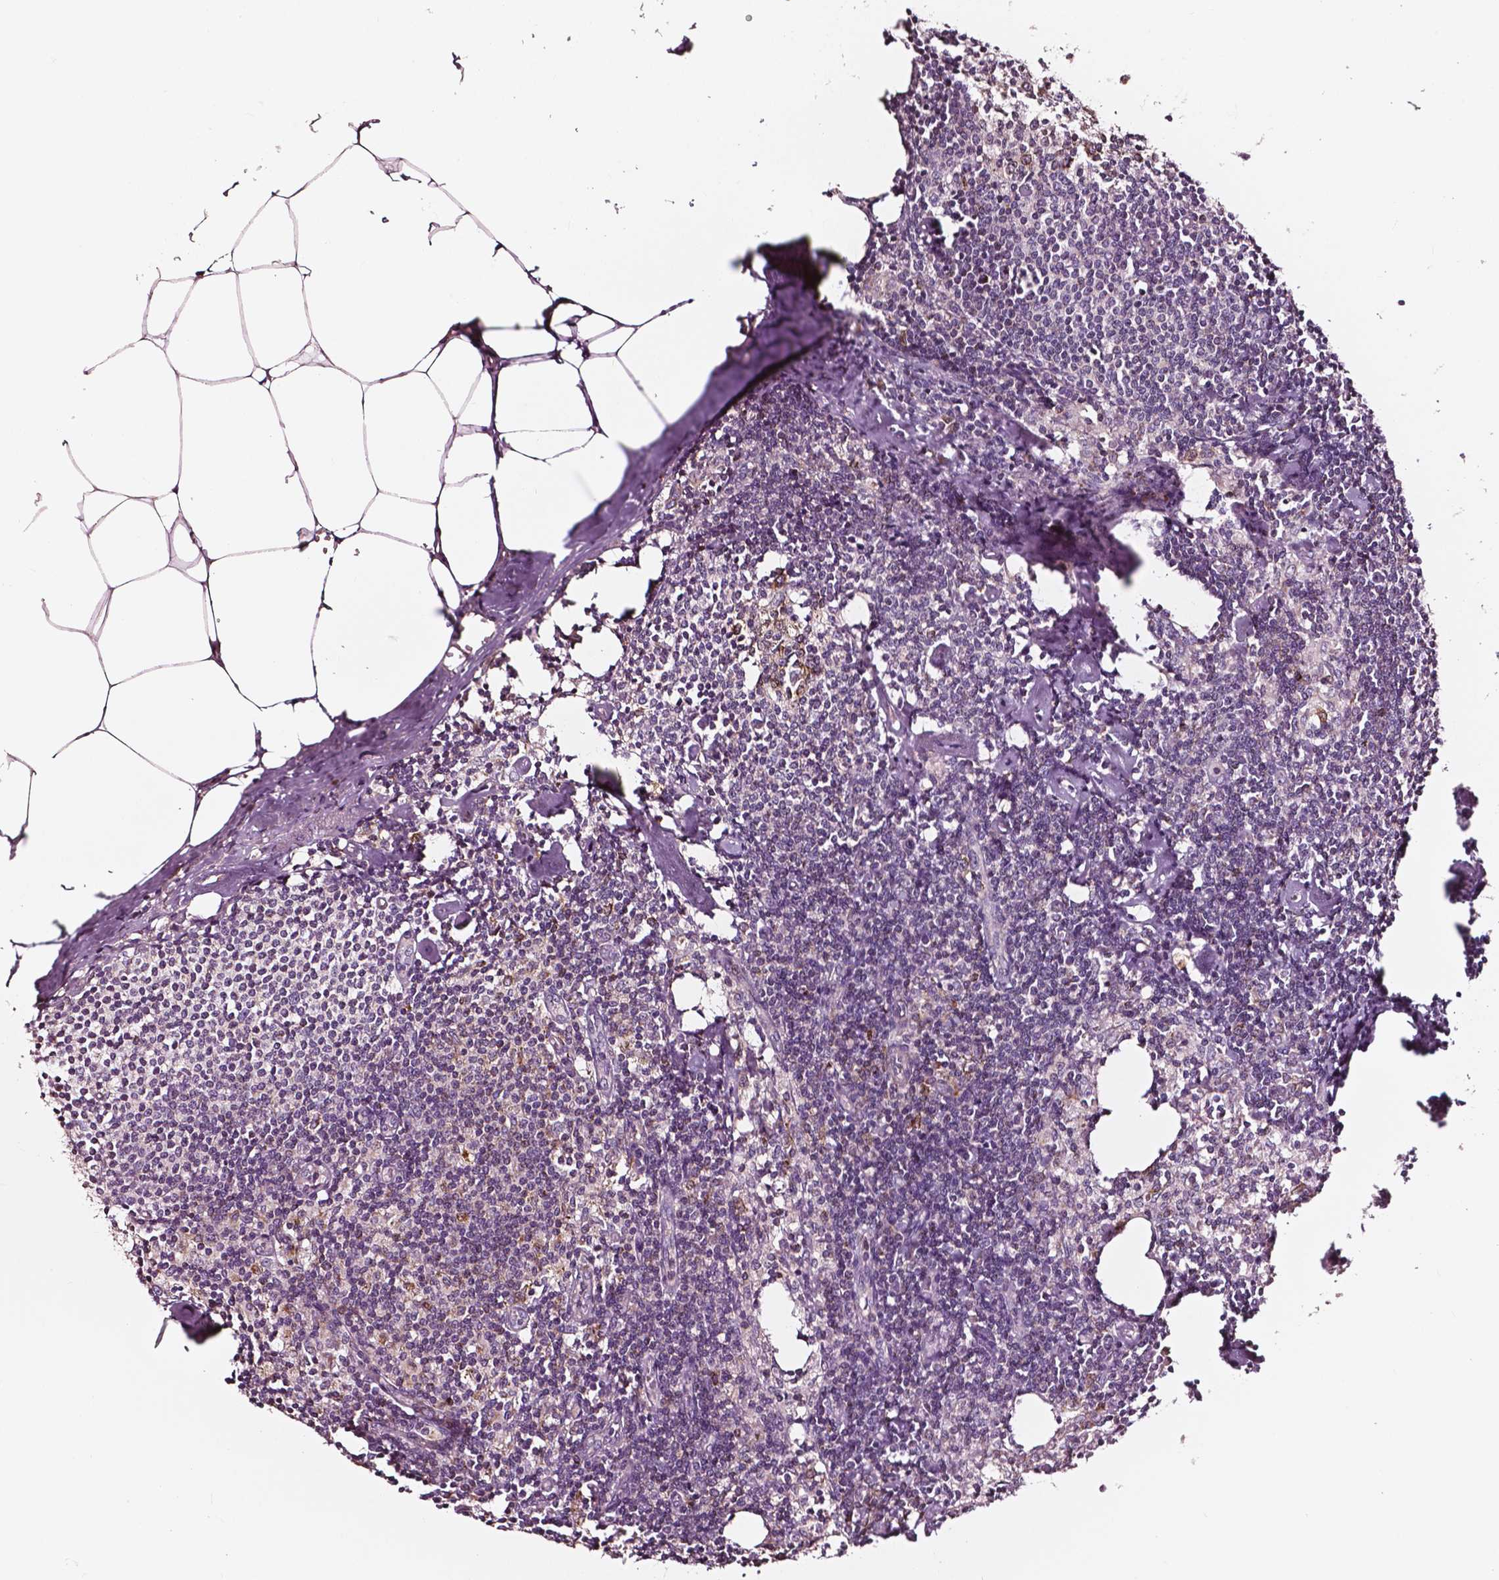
{"staining": {"intensity": "strong", "quantity": "<25%", "location": "cytoplasmic/membranous"}, "tissue": "lymph node", "cell_type": "Non-germinal center cells", "image_type": "normal", "snomed": [{"axis": "morphology", "description": "Normal tissue, NOS"}, {"axis": "topography", "description": "Lymph node"}], "caption": "Benign lymph node exhibits strong cytoplasmic/membranous staining in about <25% of non-germinal center cells.", "gene": "MCL1", "patient": {"sex": "female", "age": 69}}